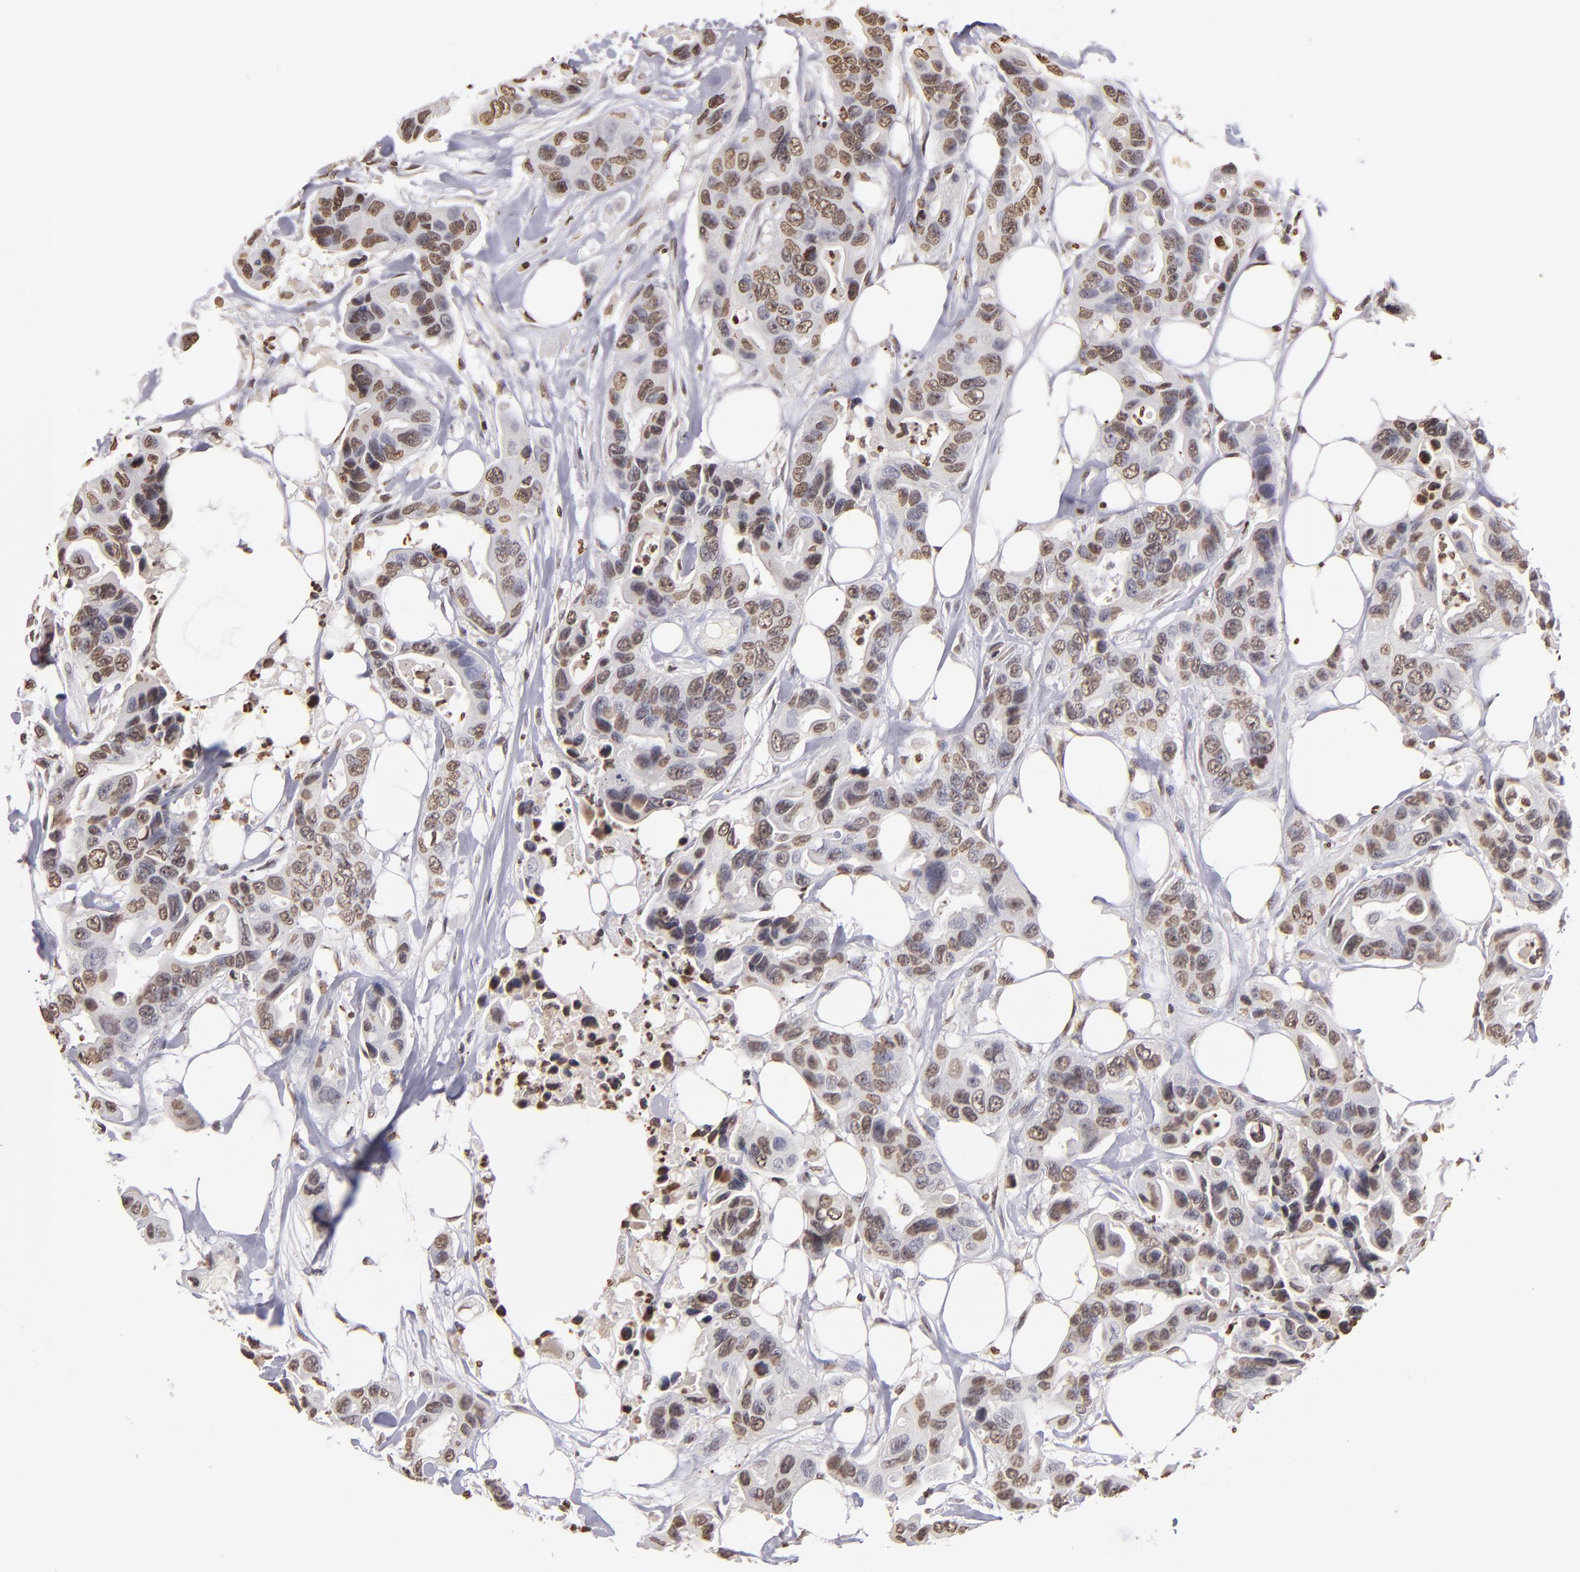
{"staining": {"intensity": "weak", "quantity": "25%-75%", "location": "nuclear"}, "tissue": "colorectal cancer", "cell_type": "Tumor cells", "image_type": "cancer", "snomed": [{"axis": "morphology", "description": "Adenocarcinoma, NOS"}, {"axis": "topography", "description": "Colon"}], "caption": "A histopathology image showing weak nuclear positivity in about 25%-75% of tumor cells in adenocarcinoma (colorectal), as visualized by brown immunohistochemical staining.", "gene": "LBX1", "patient": {"sex": "female", "age": 70}}